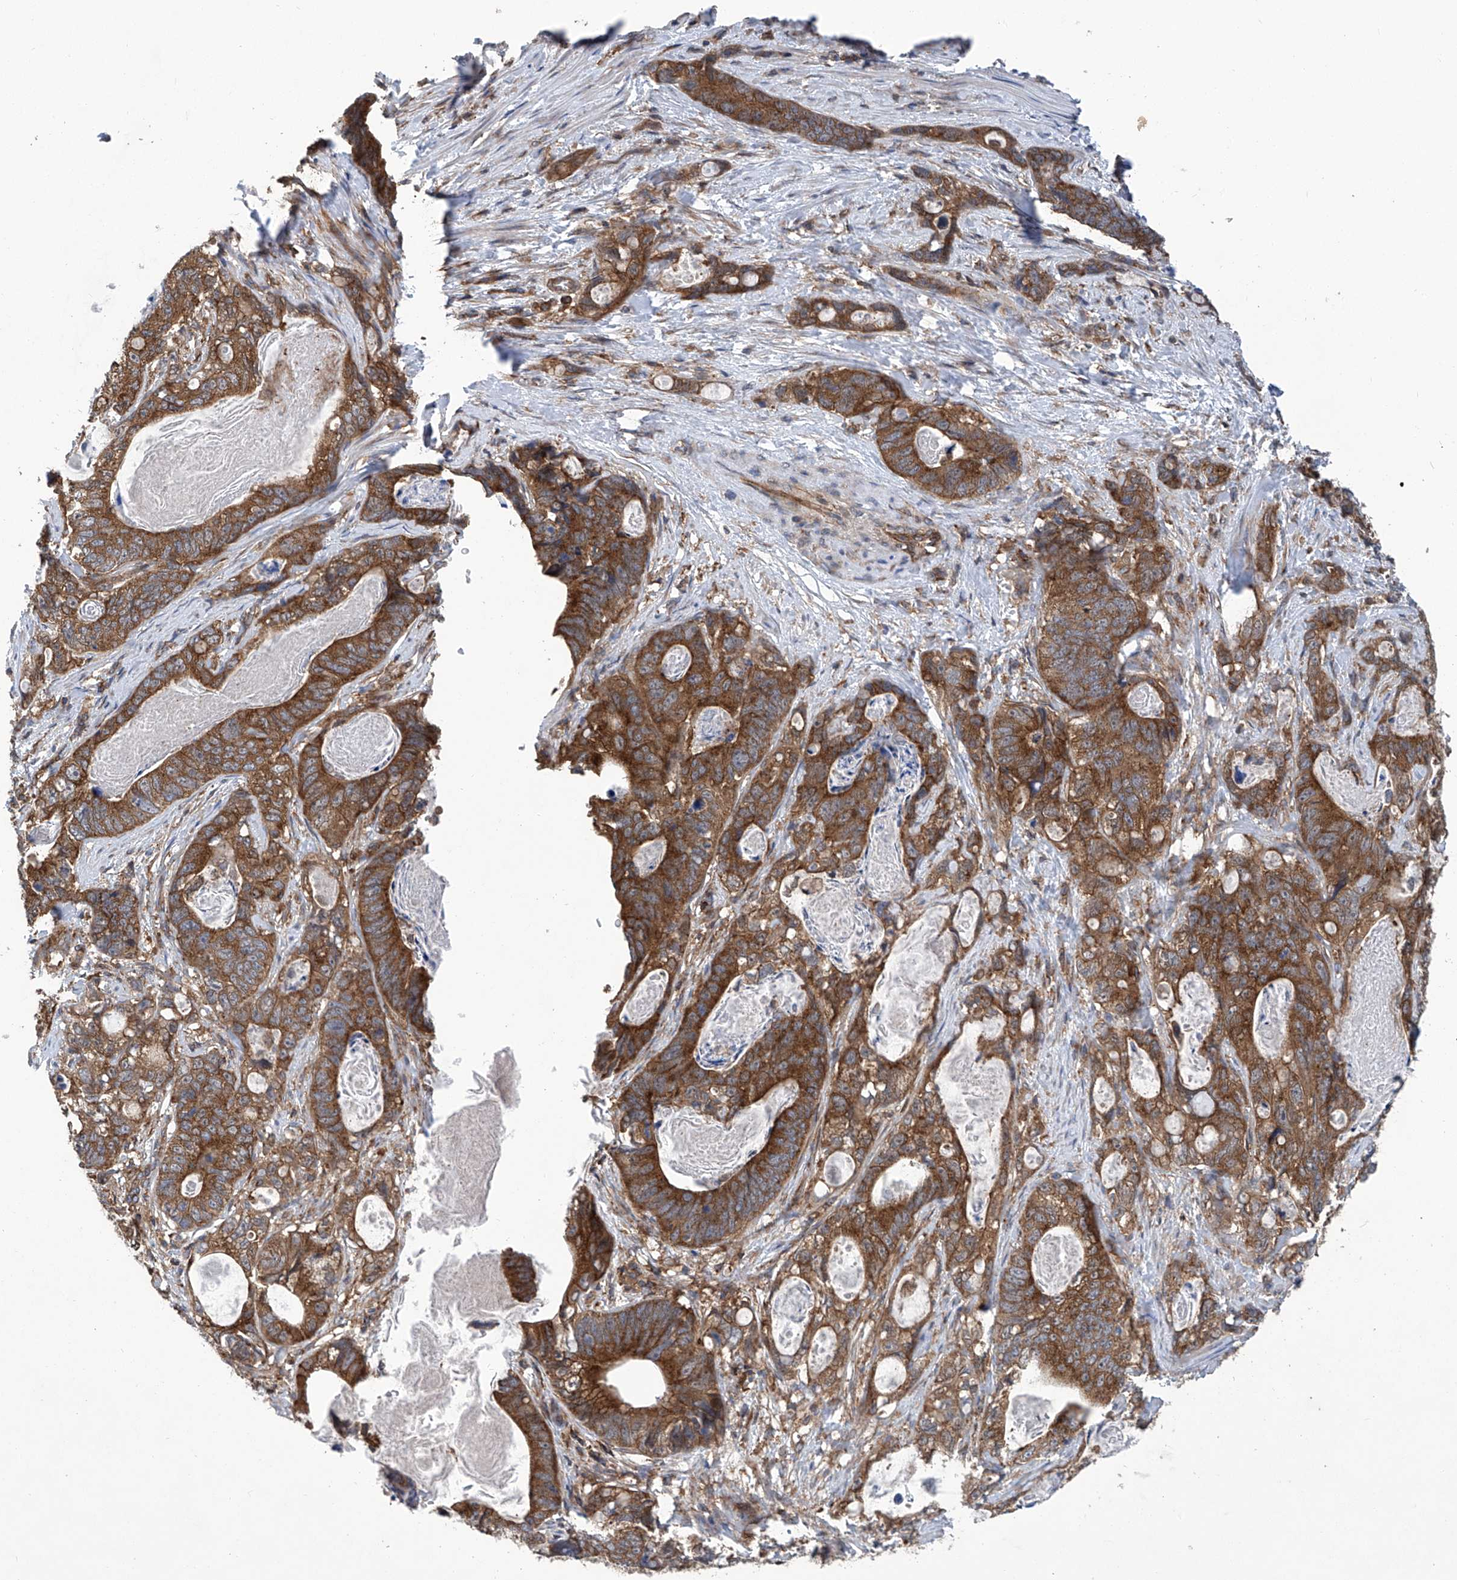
{"staining": {"intensity": "strong", "quantity": ">75%", "location": "cytoplasmic/membranous"}, "tissue": "stomach cancer", "cell_type": "Tumor cells", "image_type": "cancer", "snomed": [{"axis": "morphology", "description": "Normal tissue, NOS"}, {"axis": "morphology", "description": "Adenocarcinoma, NOS"}, {"axis": "topography", "description": "Stomach"}], "caption": "Immunohistochemical staining of adenocarcinoma (stomach) demonstrates high levels of strong cytoplasmic/membranous expression in about >75% of tumor cells.", "gene": "SMAP1", "patient": {"sex": "female", "age": 89}}